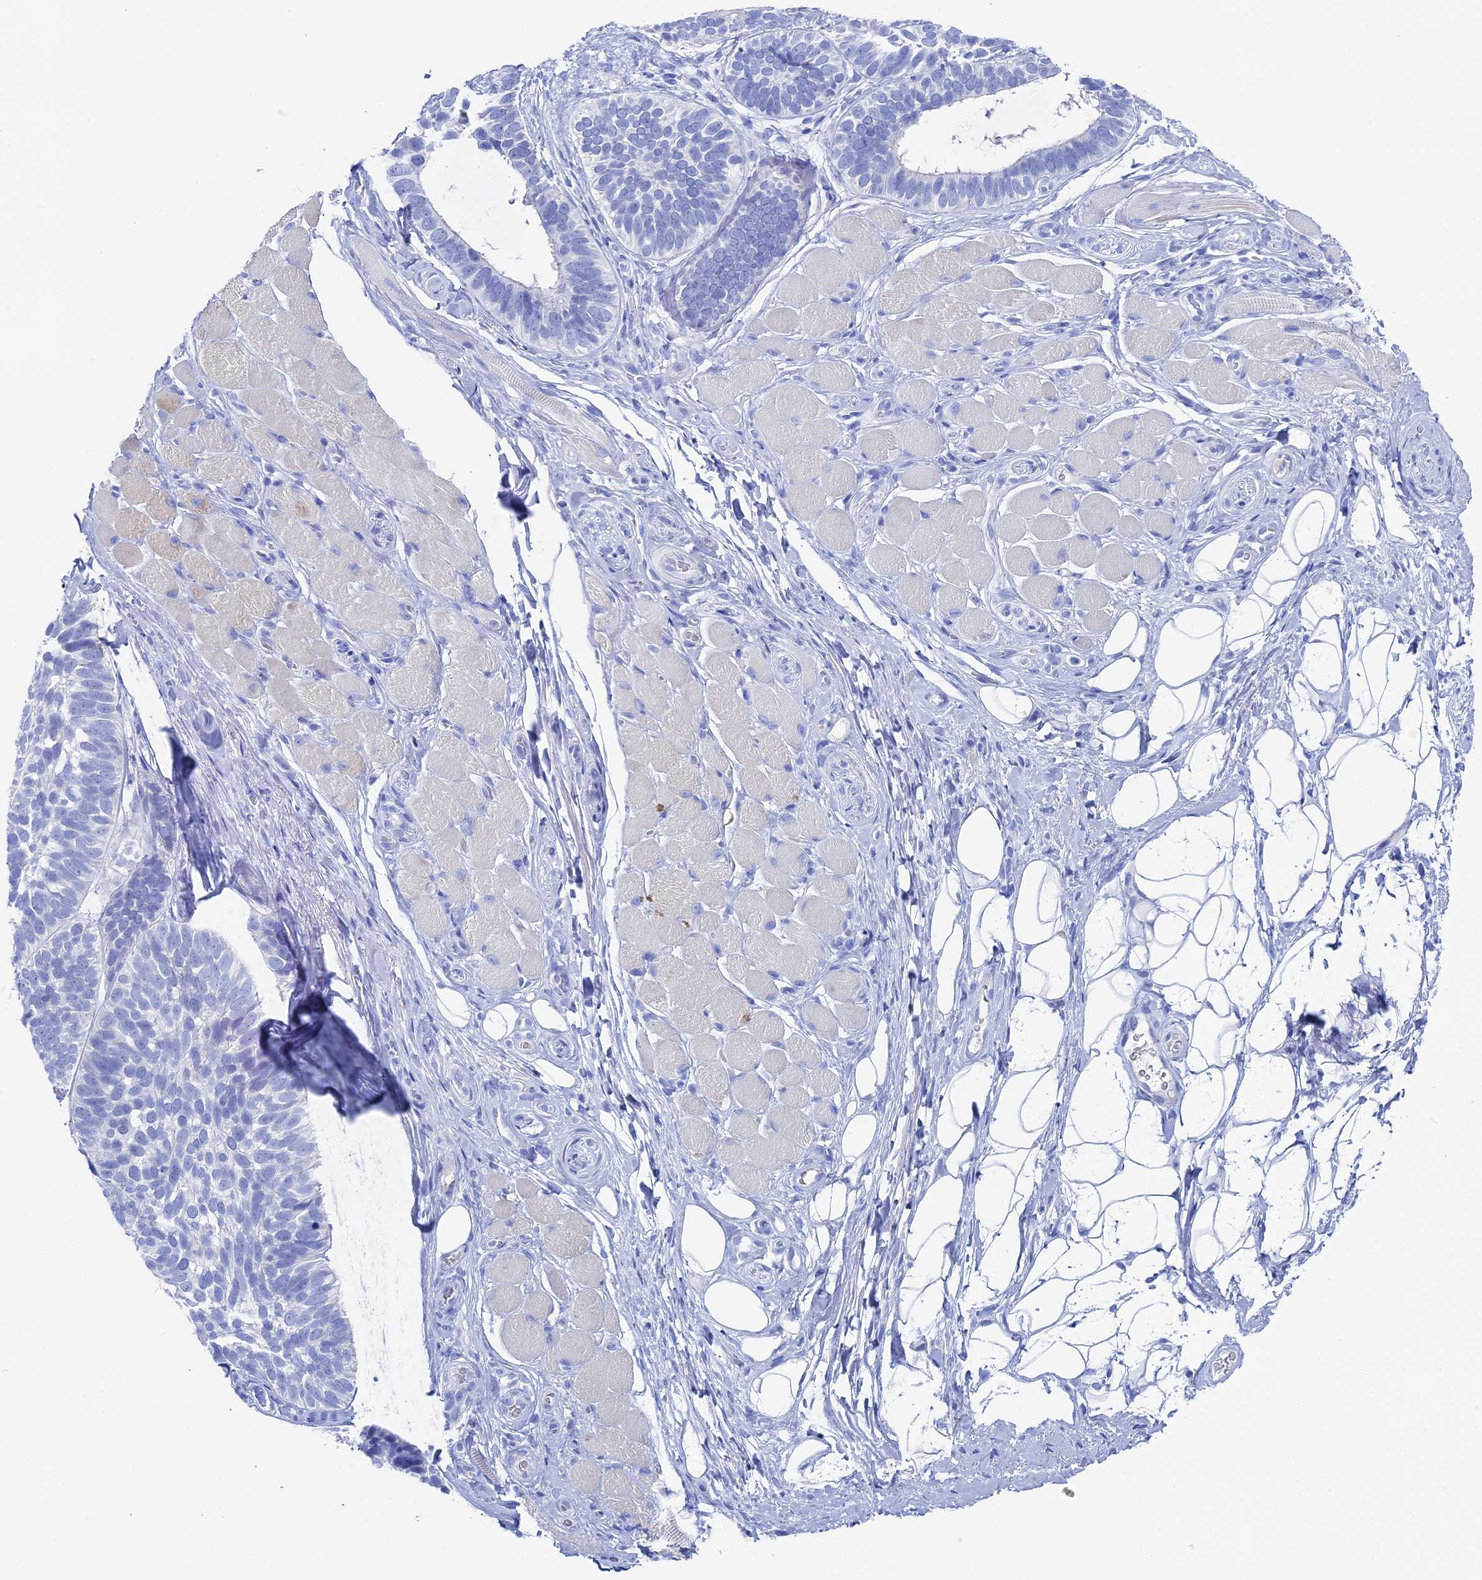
{"staining": {"intensity": "negative", "quantity": "none", "location": "none"}, "tissue": "skin cancer", "cell_type": "Tumor cells", "image_type": "cancer", "snomed": [{"axis": "morphology", "description": "Basal cell carcinoma"}, {"axis": "topography", "description": "Skin"}], "caption": "Image shows no significant protein positivity in tumor cells of skin cancer. (DAB (3,3'-diaminobenzidine) IHC visualized using brightfield microscopy, high magnification).", "gene": "UNC119", "patient": {"sex": "male", "age": 62}}